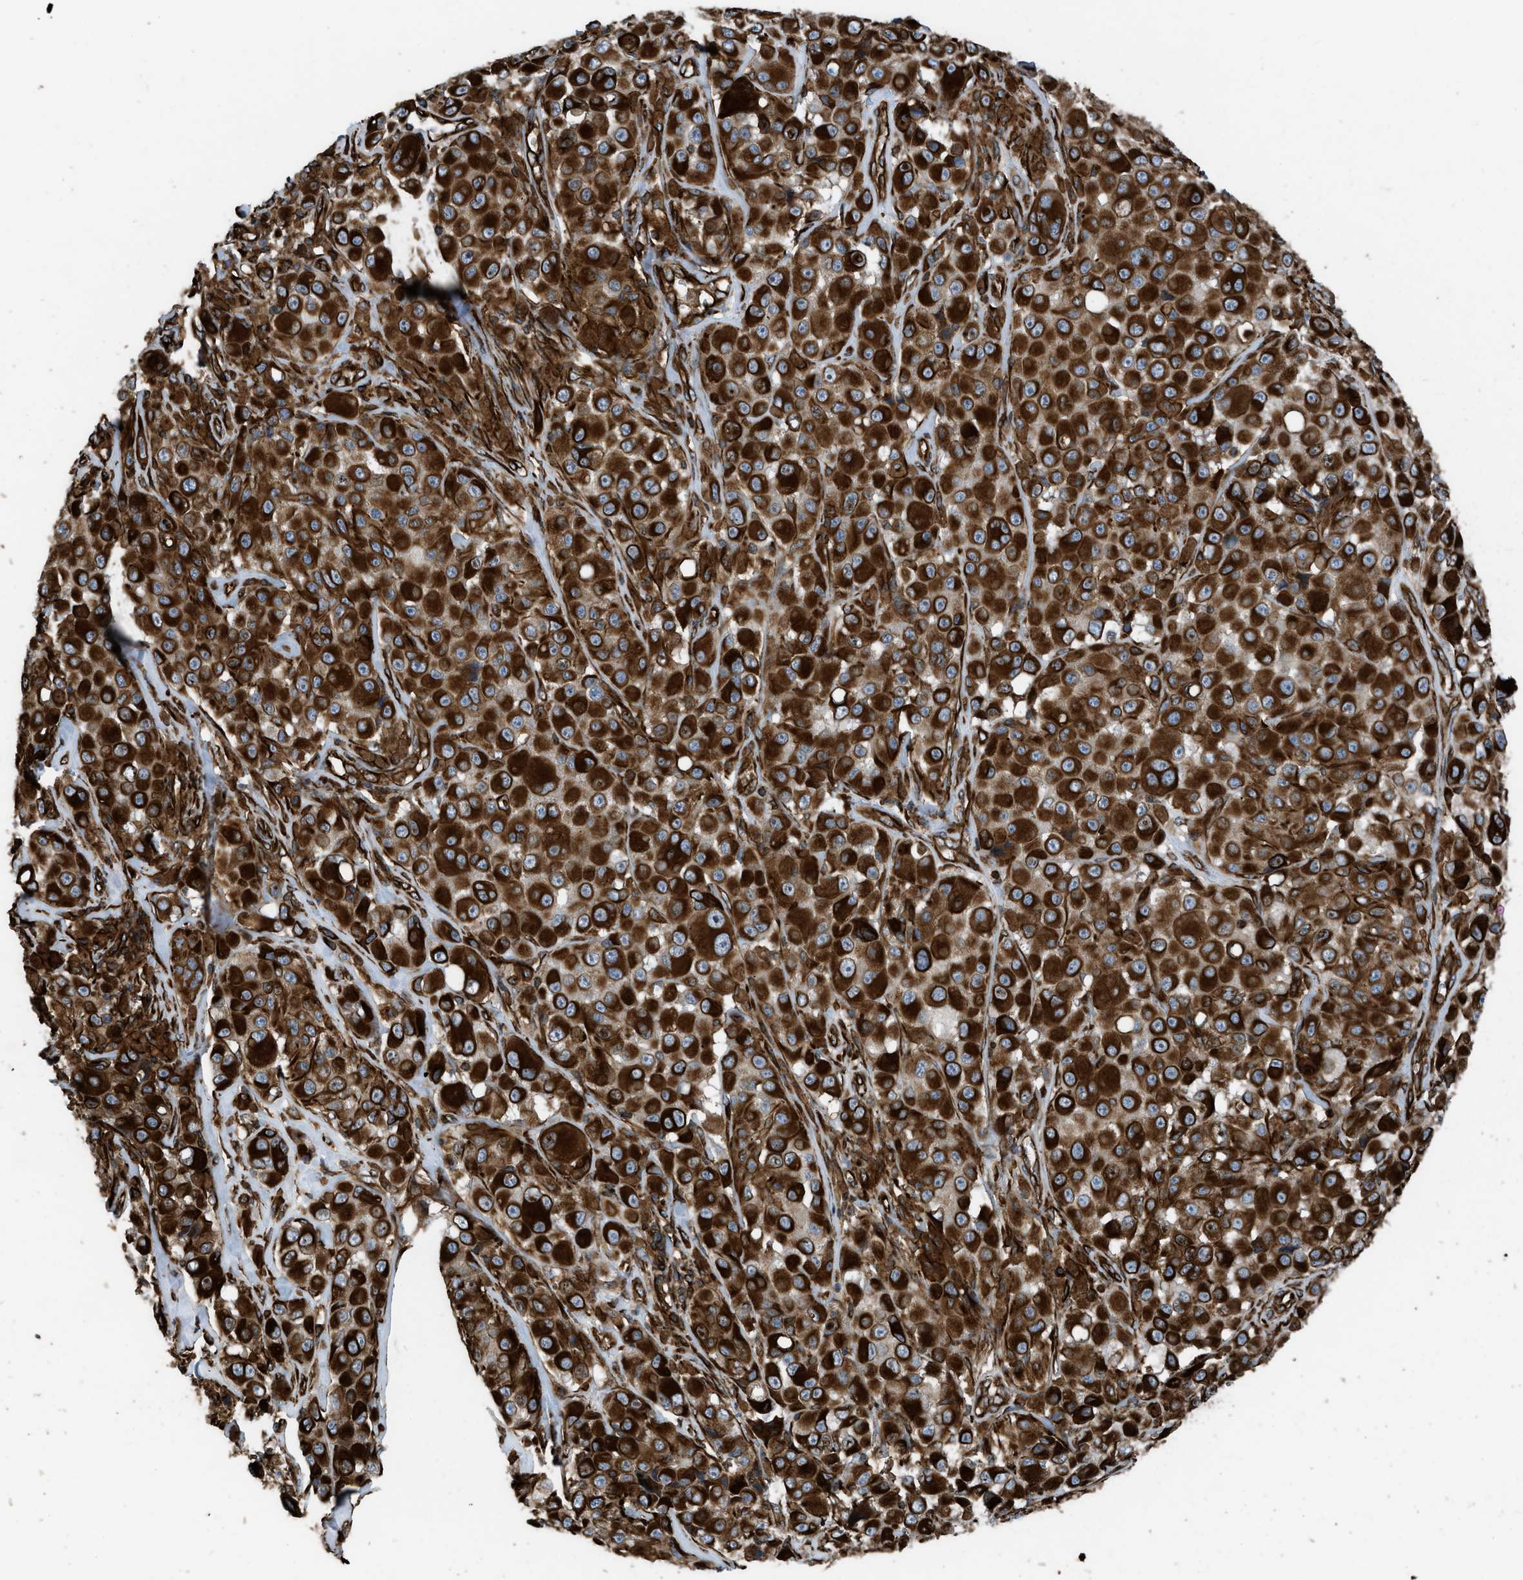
{"staining": {"intensity": "strong", "quantity": ">75%", "location": "cytoplasmic/membranous"}, "tissue": "melanoma", "cell_type": "Tumor cells", "image_type": "cancer", "snomed": [{"axis": "morphology", "description": "Malignant melanoma, NOS"}, {"axis": "topography", "description": "Skin"}], "caption": "Melanoma tissue reveals strong cytoplasmic/membranous staining in about >75% of tumor cells", "gene": "PTPRE", "patient": {"sex": "male", "age": 84}}